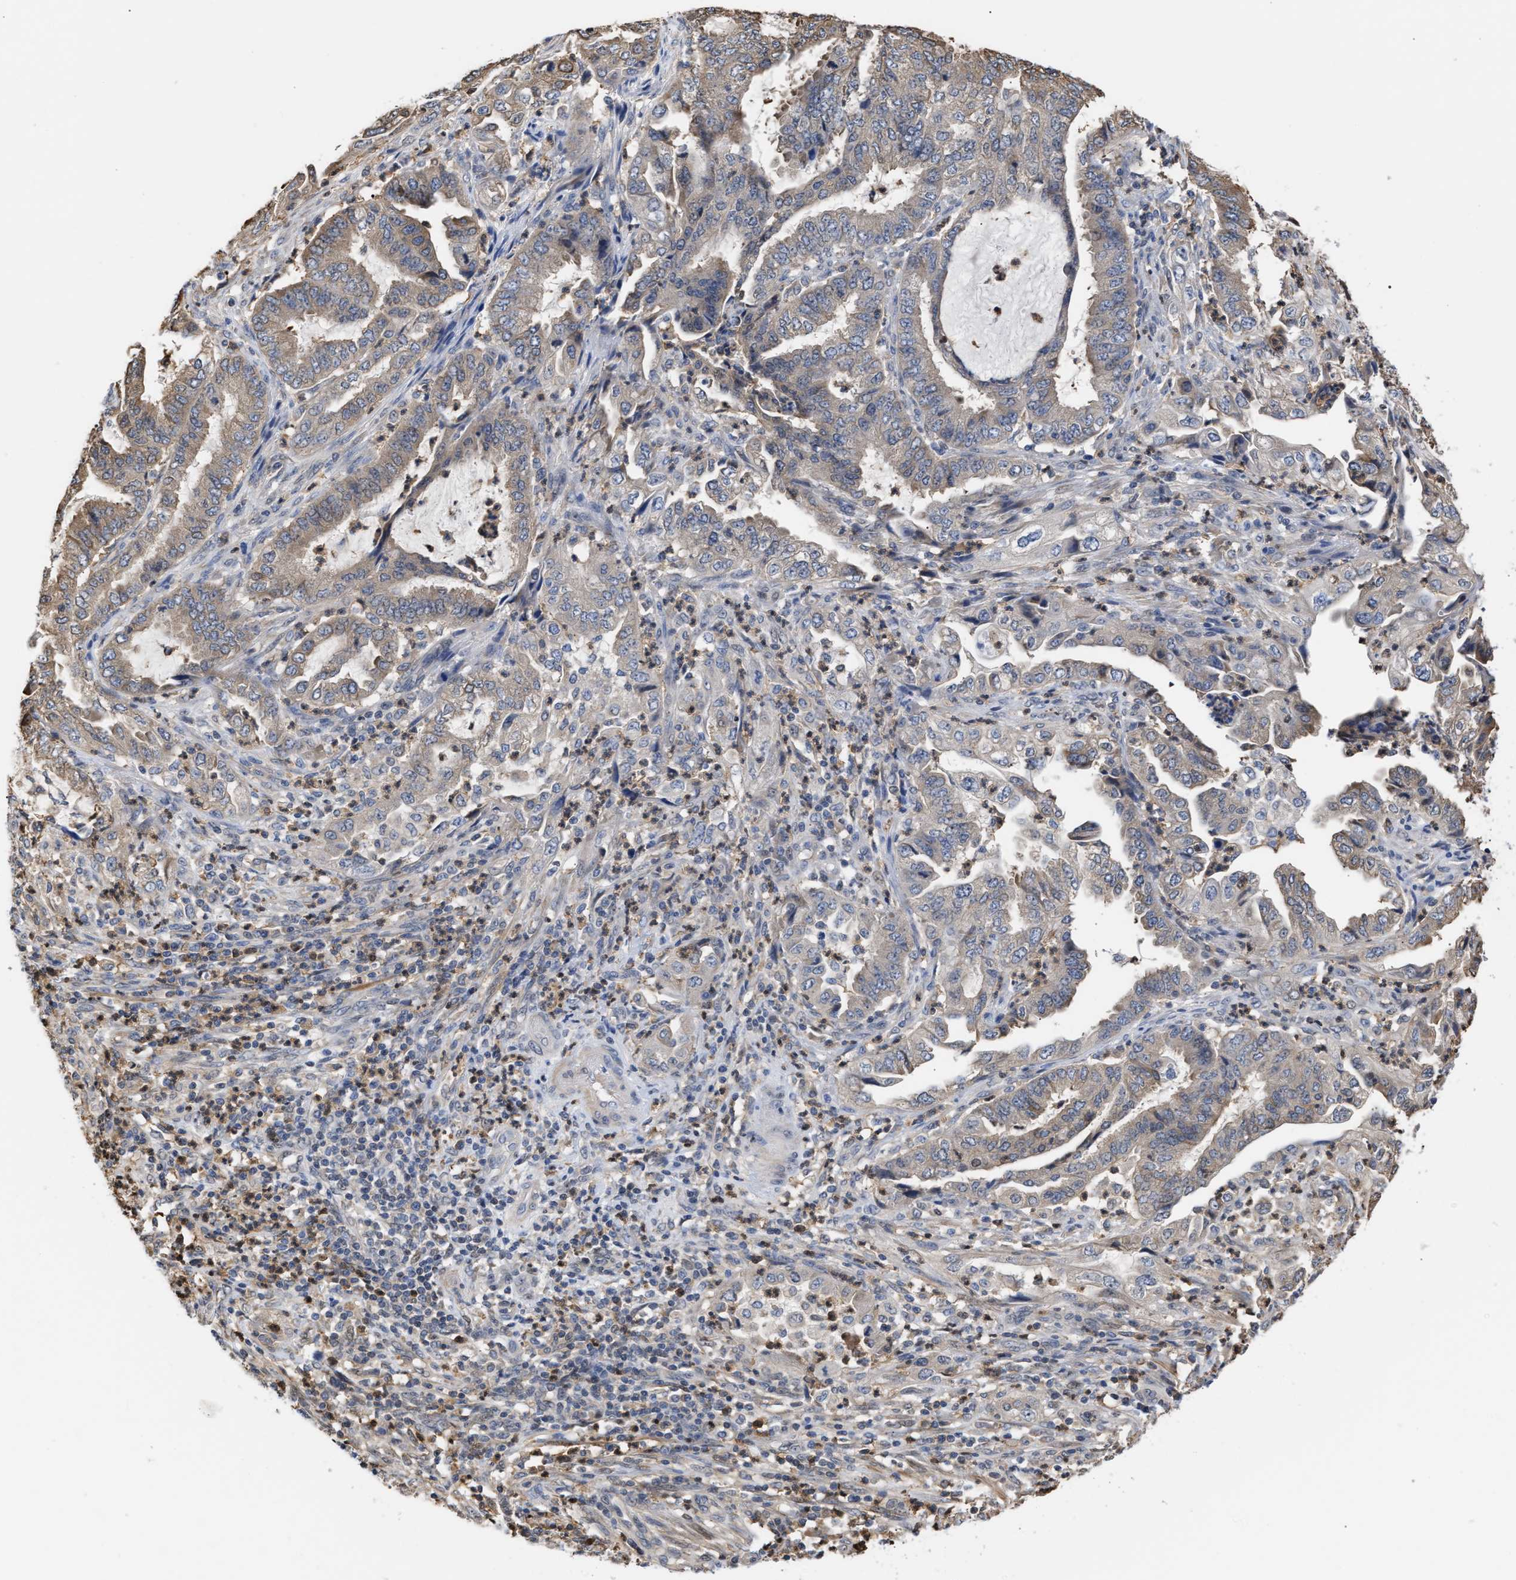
{"staining": {"intensity": "weak", "quantity": "<25%", "location": "cytoplasmic/membranous"}, "tissue": "endometrial cancer", "cell_type": "Tumor cells", "image_type": "cancer", "snomed": [{"axis": "morphology", "description": "Adenocarcinoma, NOS"}, {"axis": "topography", "description": "Endometrium"}], "caption": "A high-resolution photomicrograph shows IHC staining of endometrial cancer (adenocarcinoma), which demonstrates no significant expression in tumor cells.", "gene": "KLHDC1", "patient": {"sex": "female", "age": 51}}